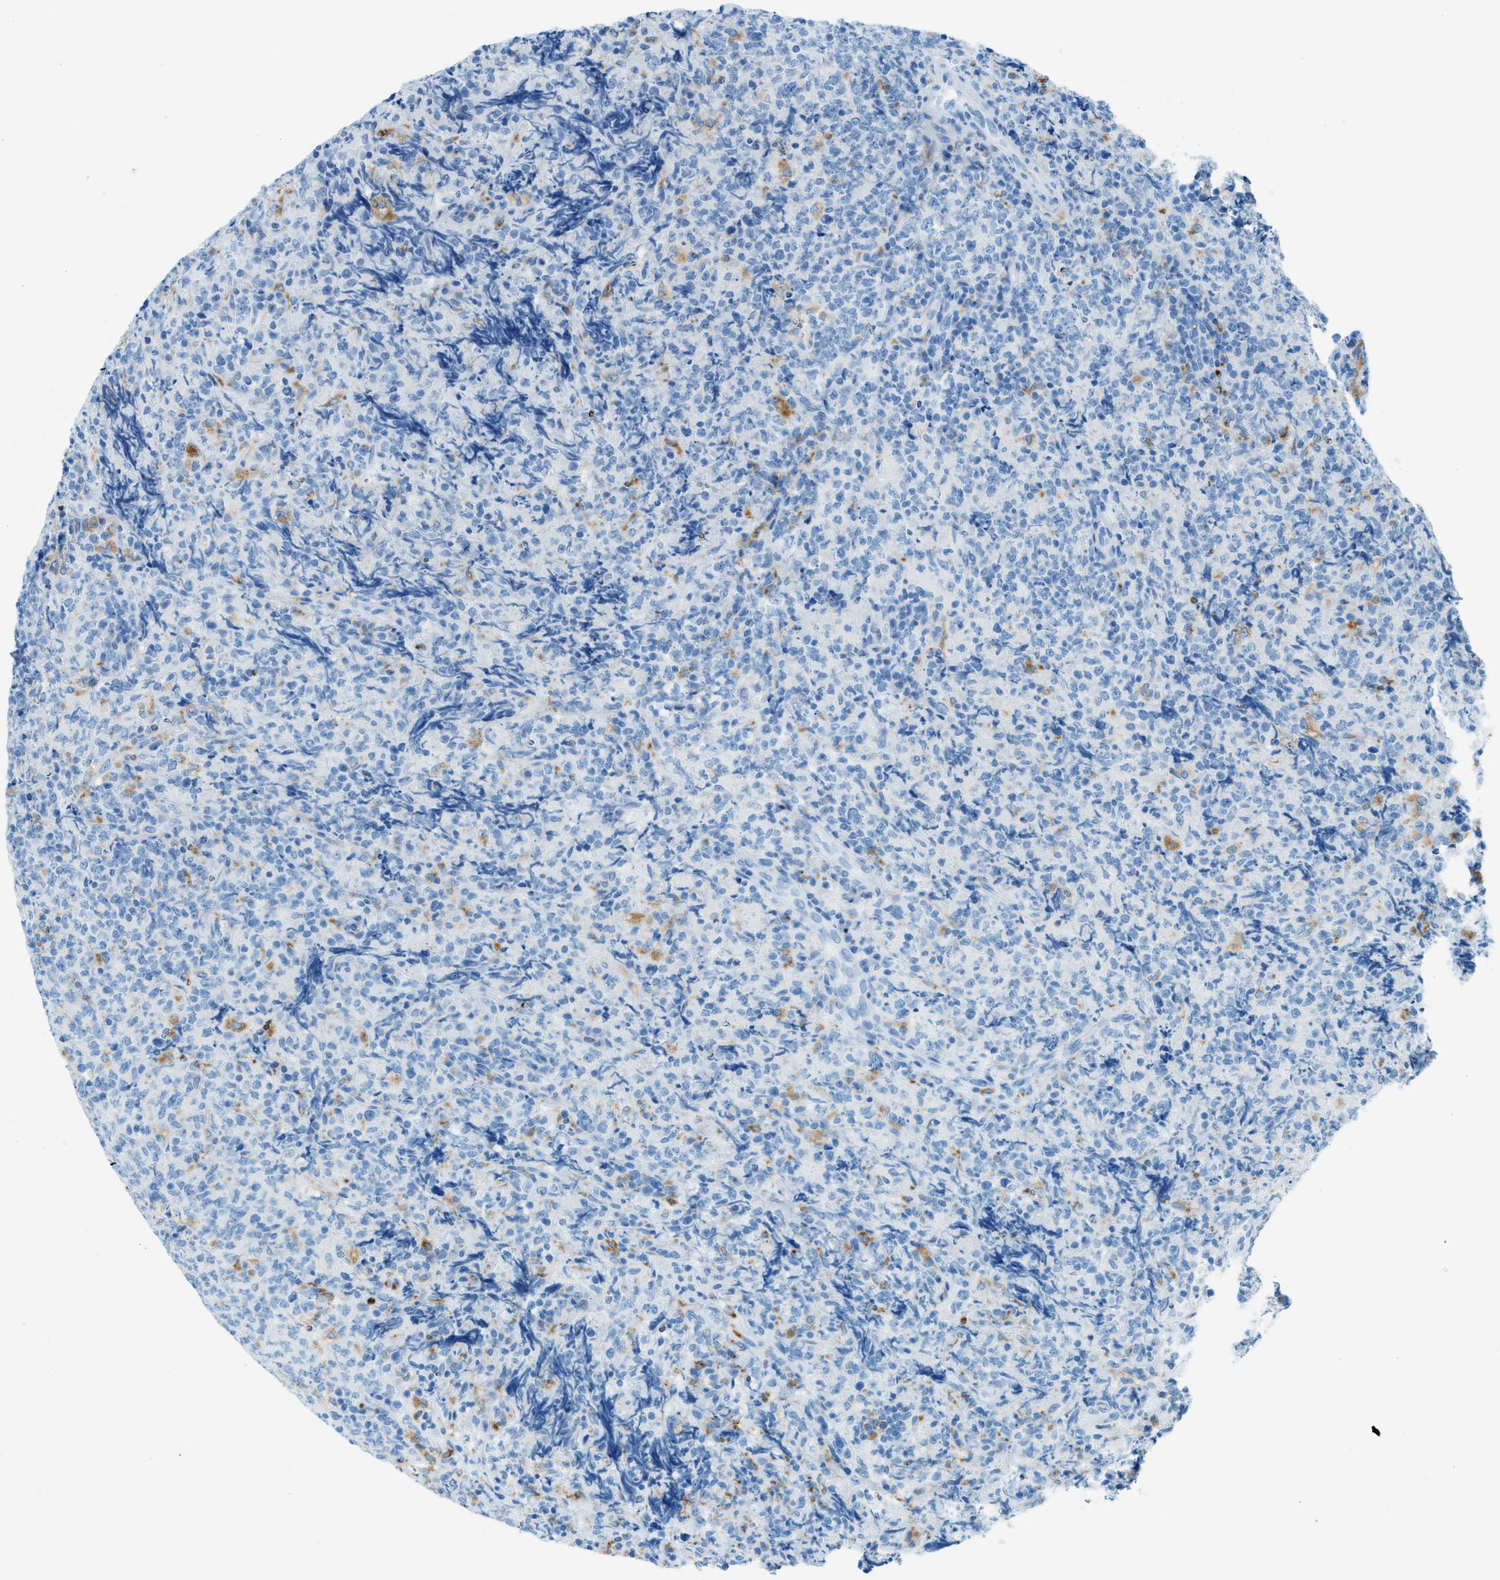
{"staining": {"intensity": "negative", "quantity": "none", "location": "none"}, "tissue": "lymphoma", "cell_type": "Tumor cells", "image_type": "cancer", "snomed": [{"axis": "morphology", "description": "Malignant lymphoma, non-Hodgkin's type, High grade"}, {"axis": "topography", "description": "Tonsil"}], "caption": "Immunohistochemistry micrograph of high-grade malignant lymphoma, non-Hodgkin's type stained for a protein (brown), which shows no expression in tumor cells.", "gene": "C21orf62", "patient": {"sex": "female", "age": 36}}